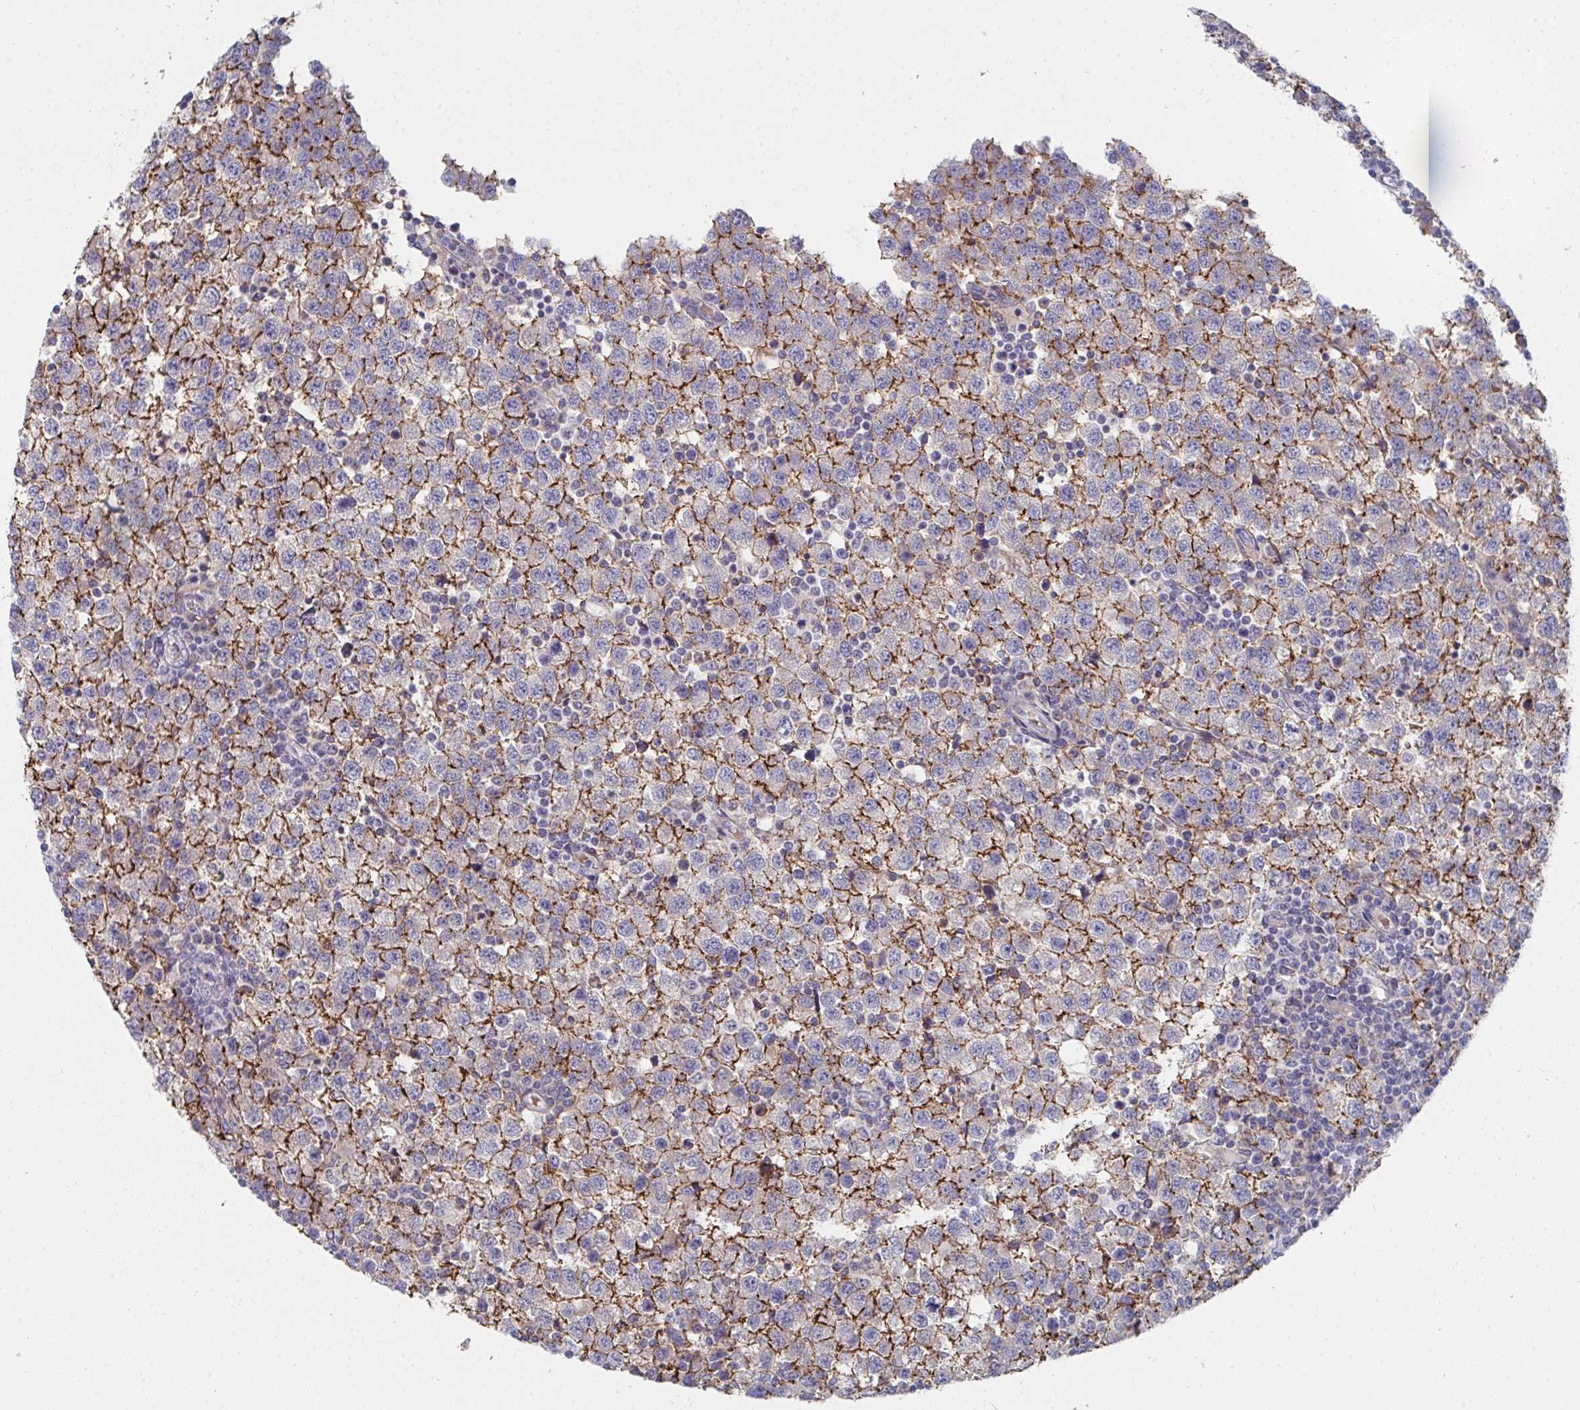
{"staining": {"intensity": "negative", "quantity": "none", "location": "none"}, "tissue": "testis cancer", "cell_type": "Tumor cells", "image_type": "cancer", "snomed": [{"axis": "morphology", "description": "Seminoma, NOS"}, {"axis": "topography", "description": "Testis"}], "caption": "The histopathology image reveals no significant positivity in tumor cells of testis cancer.", "gene": "VWDE", "patient": {"sex": "male", "age": 34}}